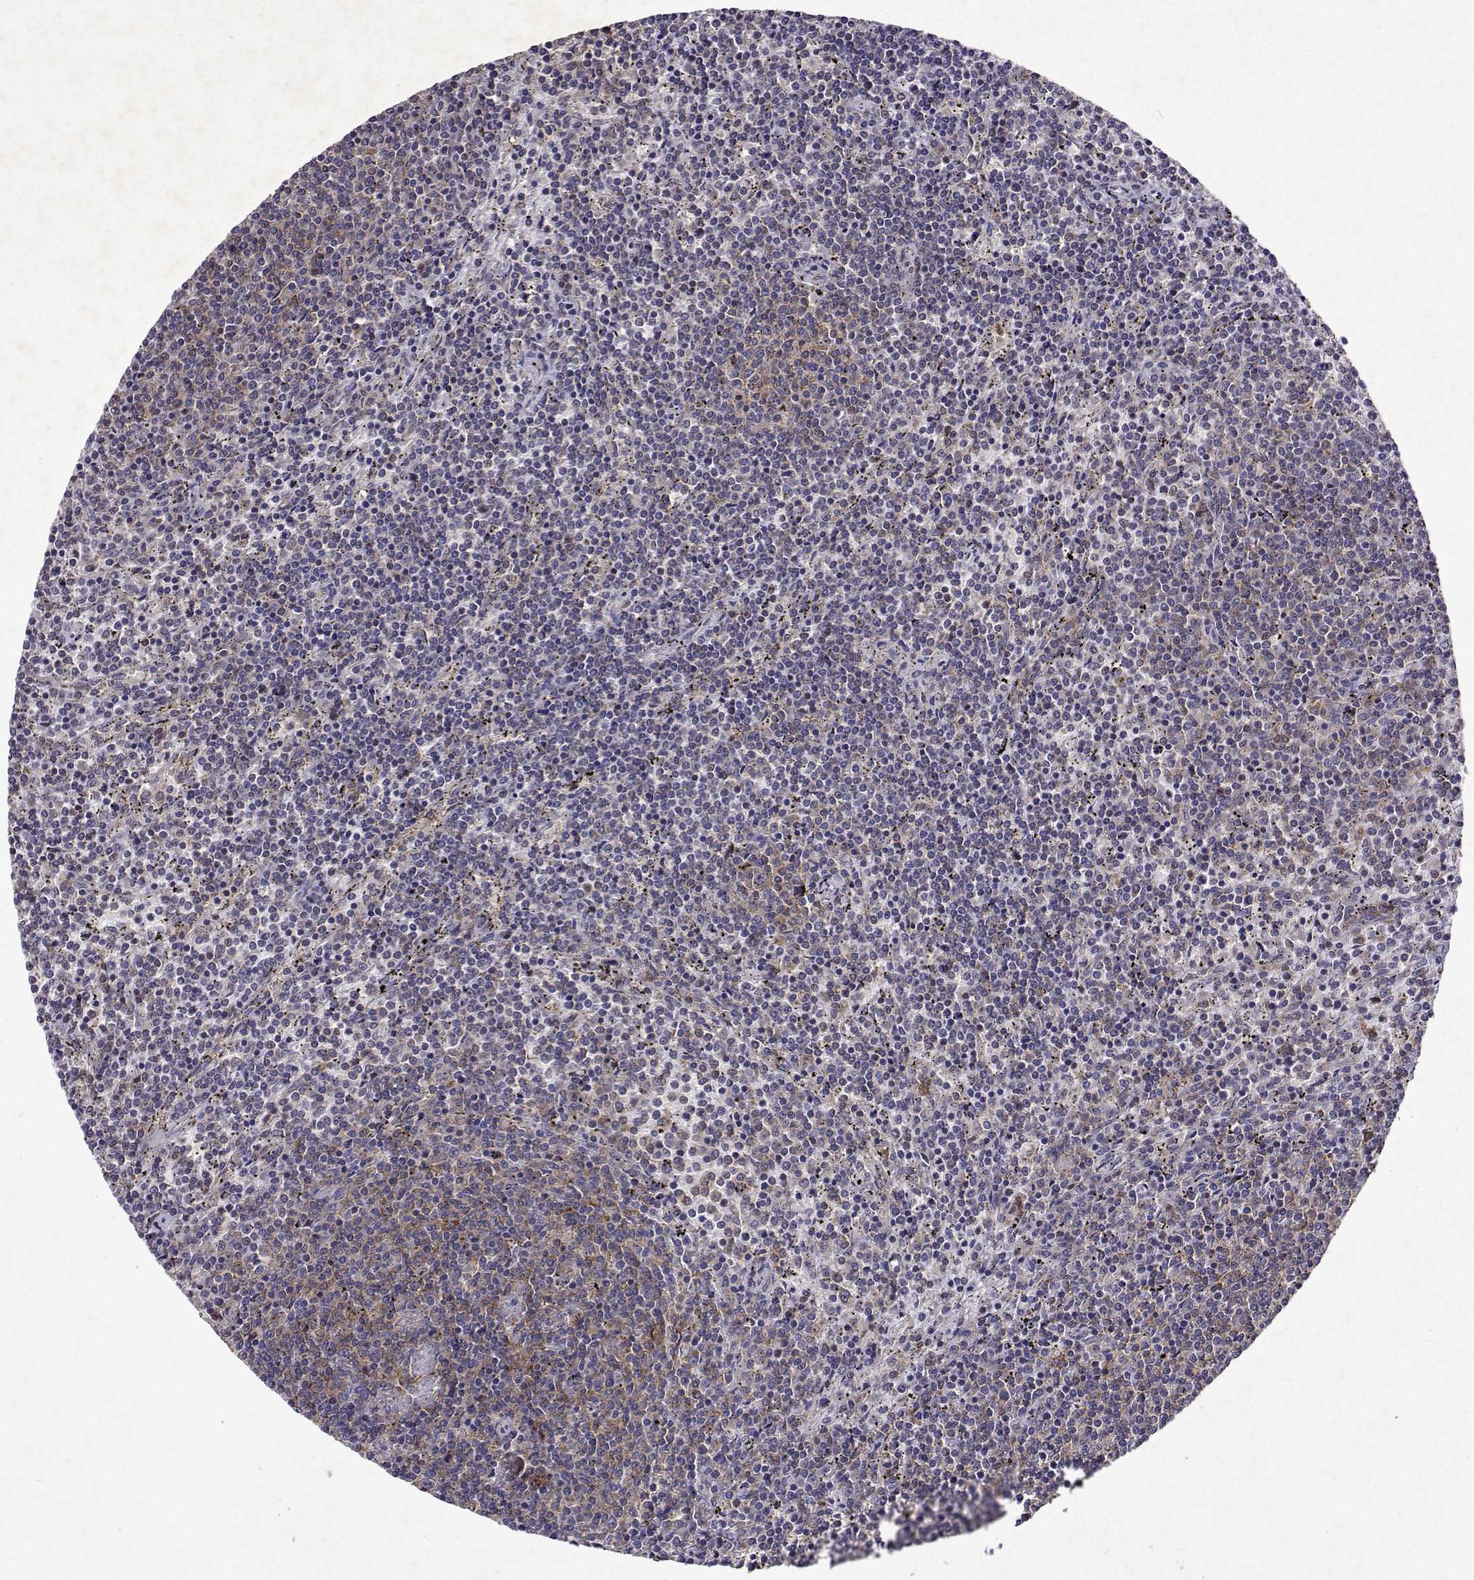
{"staining": {"intensity": "weak", "quantity": "<25%", "location": "cytoplasmic/membranous"}, "tissue": "lymphoma", "cell_type": "Tumor cells", "image_type": "cancer", "snomed": [{"axis": "morphology", "description": "Malignant lymphoma, non-Hodgkin's type, Low grade"}, {"axis": "topography", "description": "Spleen"}], "caption": "This is an immunohistochemistry (IHC) image of lymphoma. There is no positivity in tumor cells.", "gene": "TARBP2", "patient": {"sex": "female", "age": 50}}